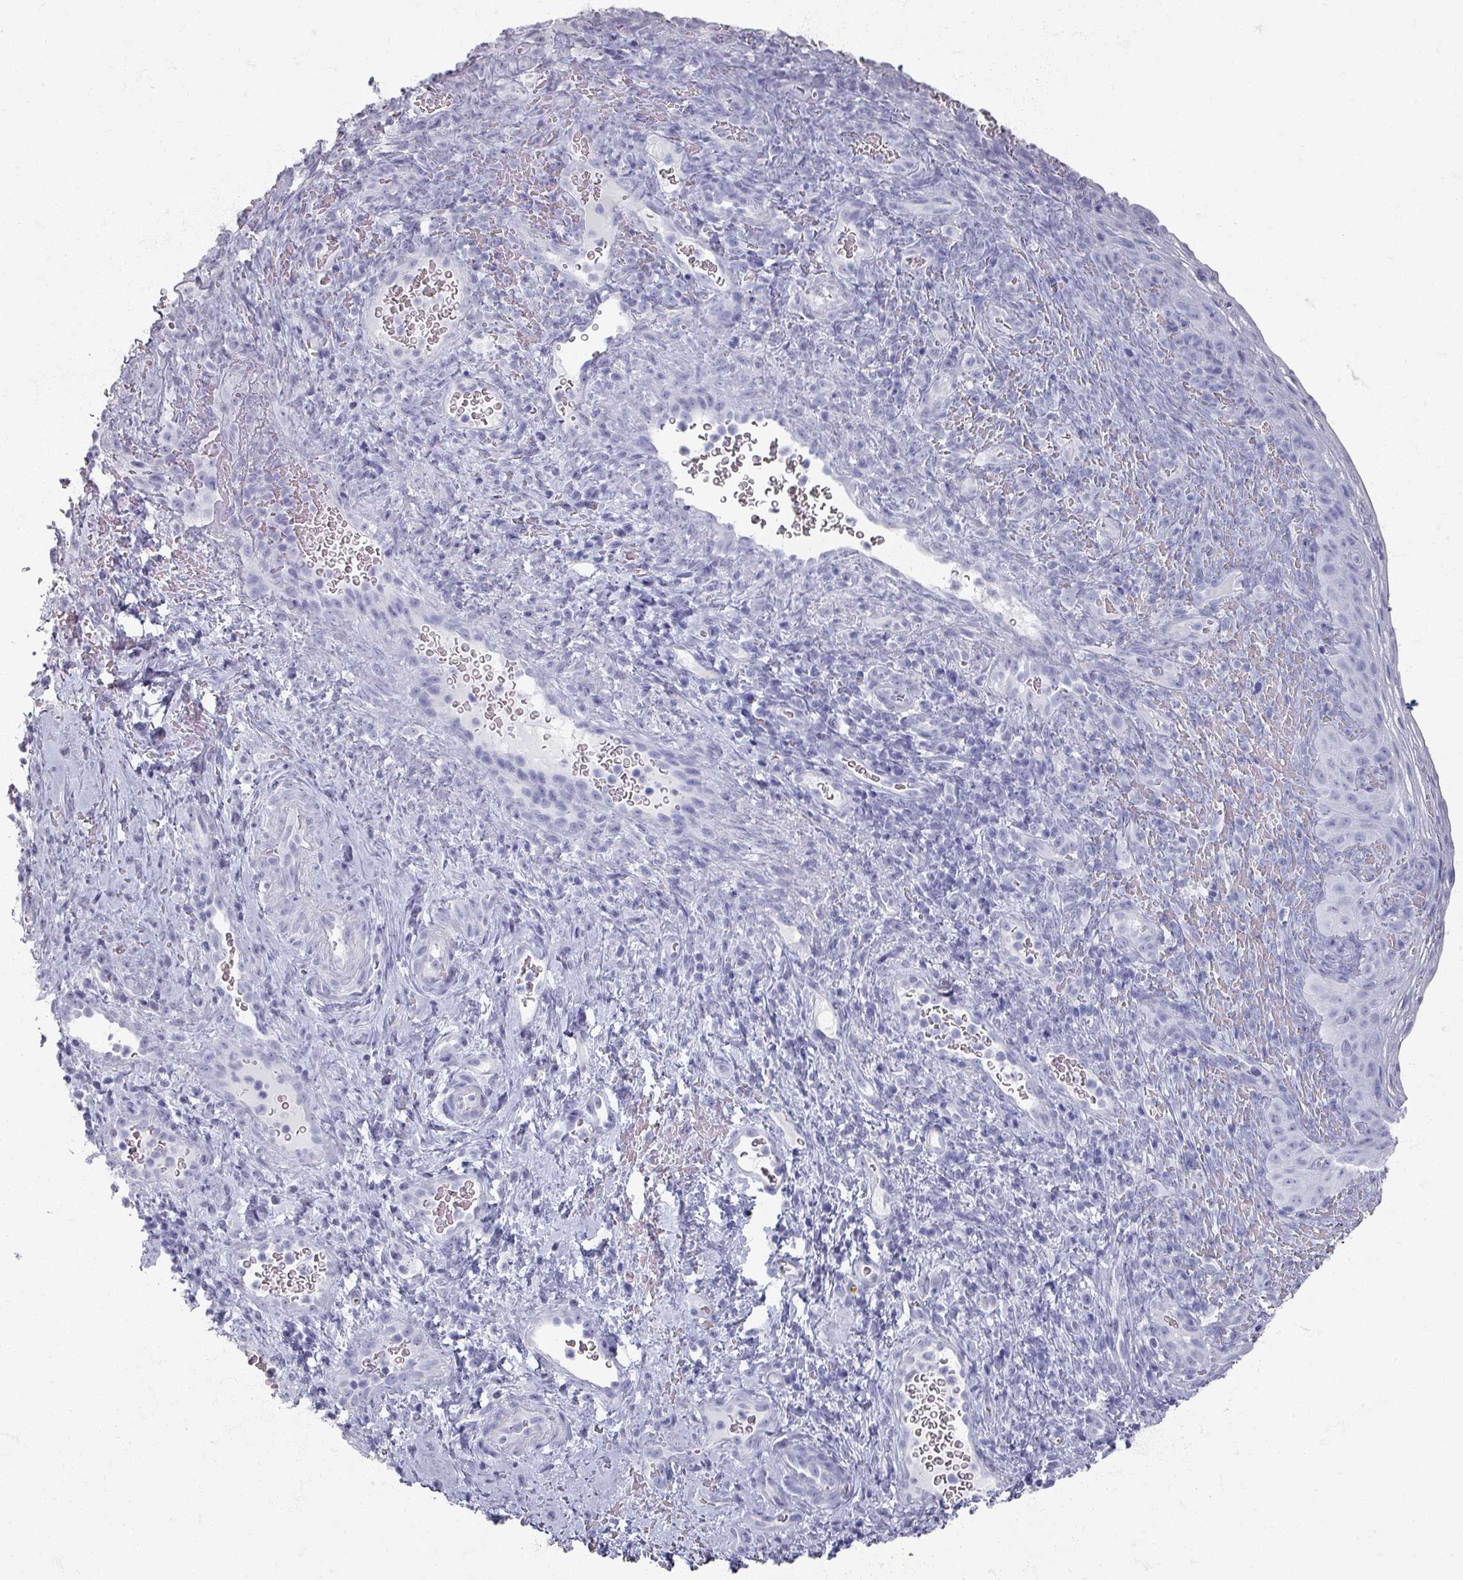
{"staining": {"intensity": "negative", "quantity": "none", "location": "none"}, "tissue": "cervical cancer", "cell_type": "Tumor cells", "image_type": "cancer", "snomed": [{"axis": "morphology", "description": "Squamous cell carcinoma, NOS"}, {"axis": "topography", "description": "Cervix"}], "caption": "This is an immunohistochemistry (IHC) micrograph of human cervical cancer (squamous cell carcinoma). There is no staining in tumor cells.", "gene": "OMG", "patient": {"sex": "female", "age": 52}}